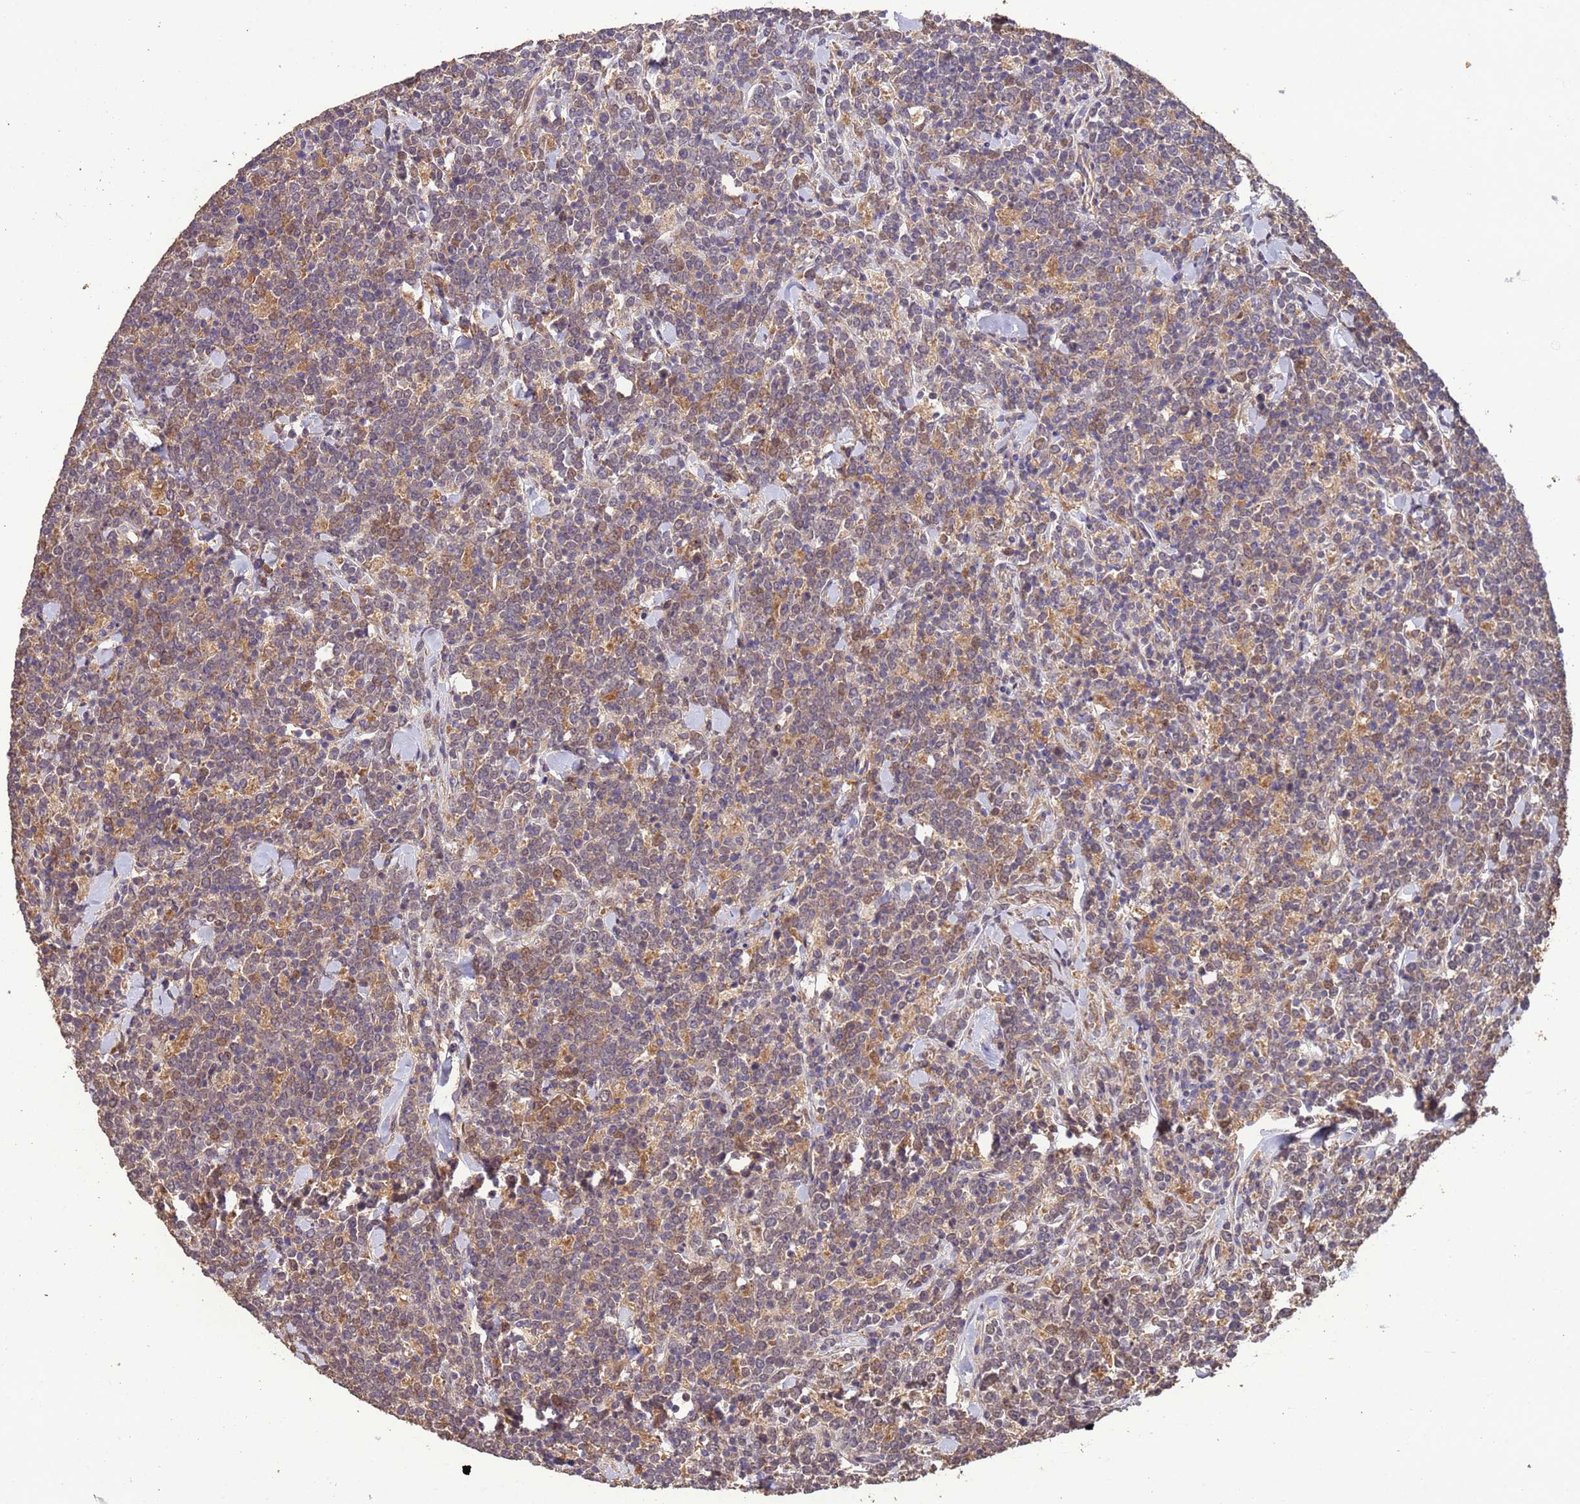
{"staining": {"intensity": "moderate", "quantity": ">75%", "location": "cytoplasmic/membranous,nuclear"}, "tissue": "lymphoma", "cell_type": "Tumor cells", "image_type": "cancer", "snomed": [{"axis": "morphology", "description": "Malignant lymphoma, non-Hodgkin's type, High grade"}, {"axis": "topography", "description": "Small intestine"}], "caption": "This photomicrograph shows IHC staining of high-grade malignant lymphoma, non-Hodgkin's type, with medium moderate cytoplasmic/membranous and nuclear positivity in about >75% of tumor cells.", "gene": "CCDC184", "patient": {"sex": "male", "age": 8}}